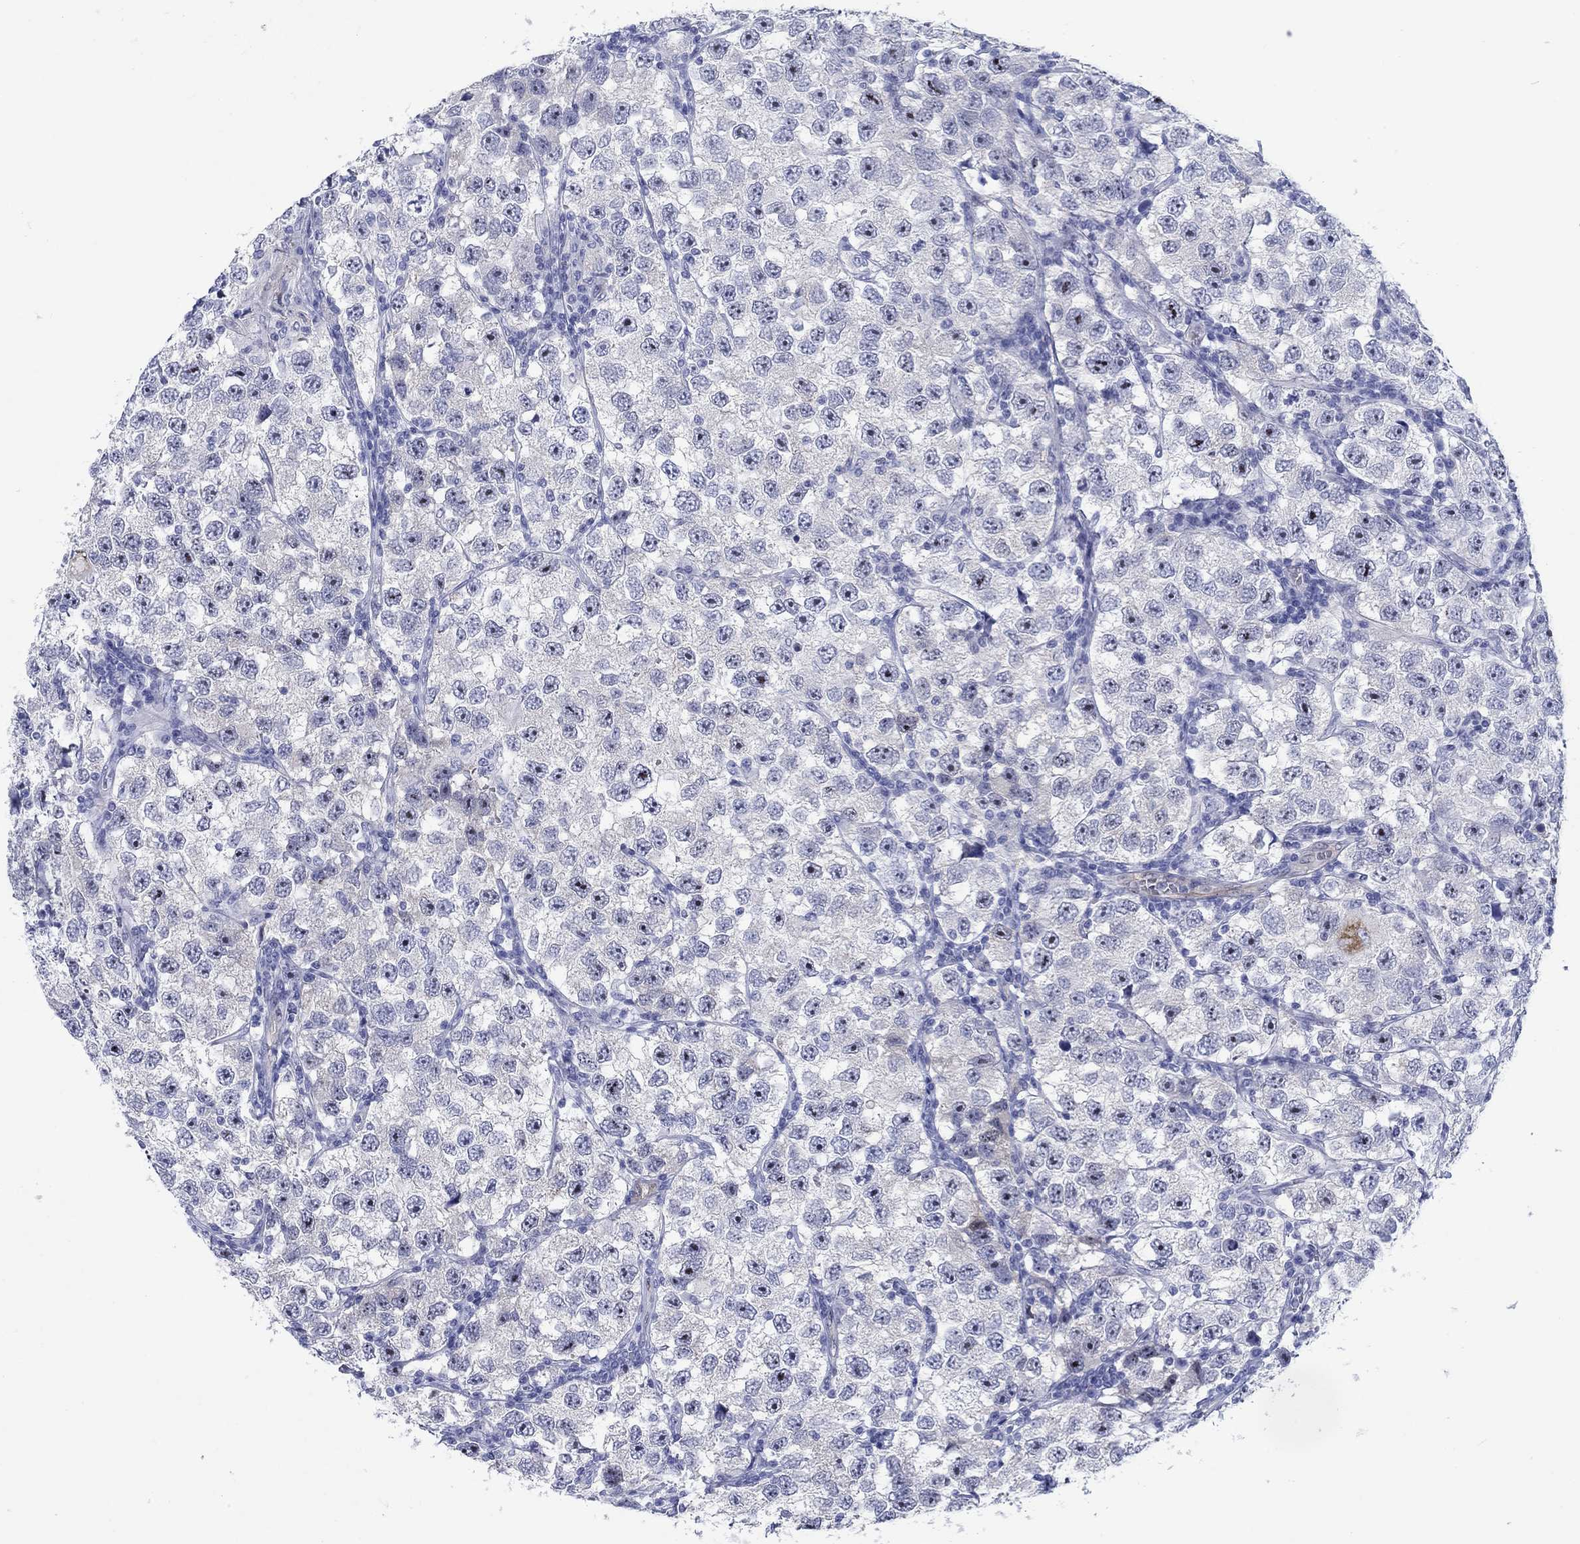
{"staining": {"intensity": "negative", "quantity": "none", "location": "none"}, "tissue": "testis cancer", "cell_type": "Tumor cells", "image_type": "cancer", "snomed": [{"axis": "morphology", "description": "Seminoma, NOS"}, {"axis": "topography", "description": "Testis"}], "caption": "The IHC histopathology image has no significant positivity in tumor cells of seminoma (testis) tissue. The staining is performed using DAB (3,3'-diaminobenzidine) brown chromogen with nuclei counter-stained in using hematoxylin.", "gene": "AKR1C2", "patient": {"sex": "male", "age": 26}}